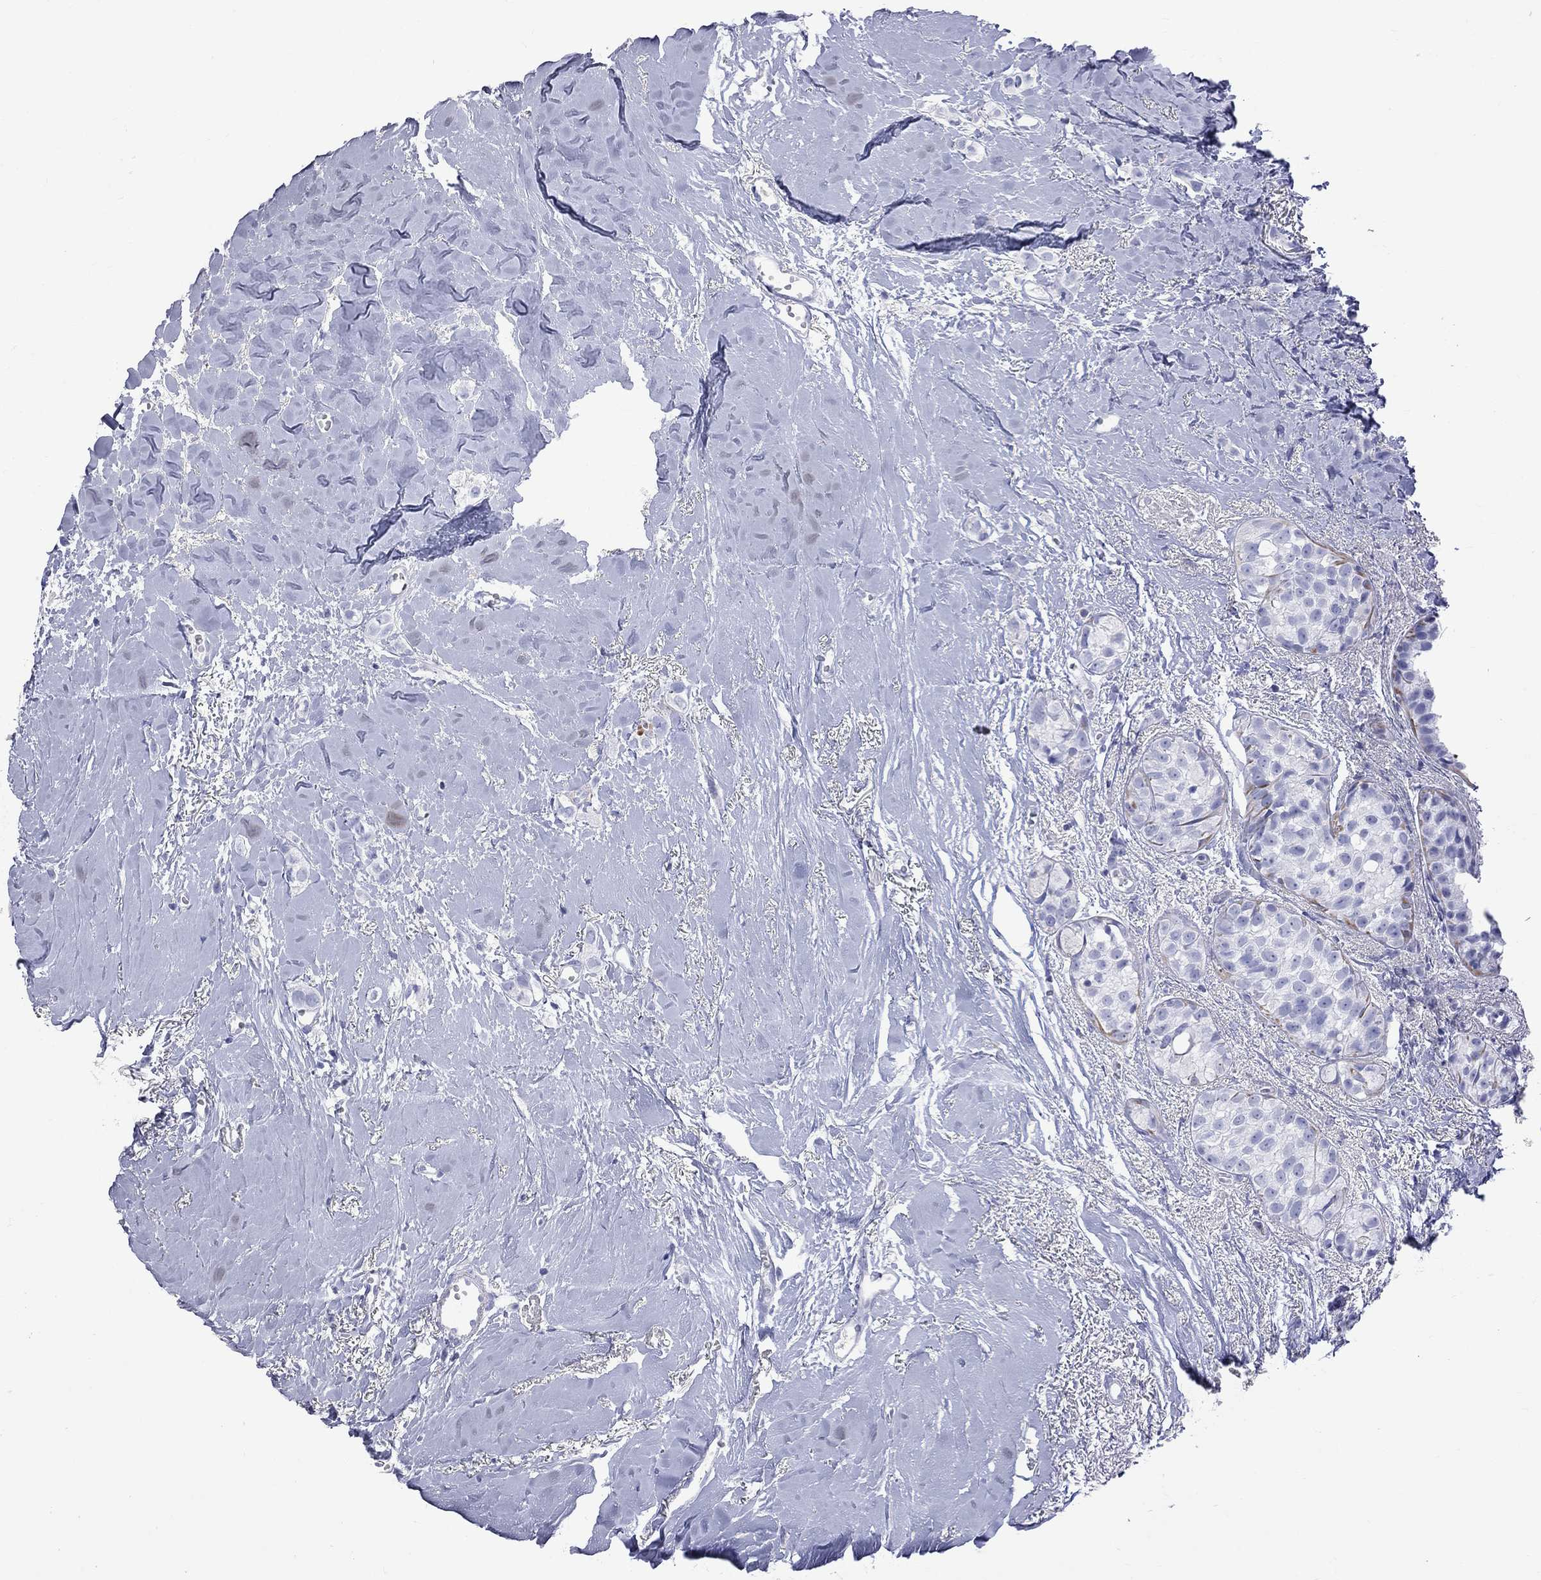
{"staining": {"intensity": "negative", "quantity": "none", "location": "none"}, "tissue": "breast cancer", "cell_type": "Tumor cells", "image_type": "cancer", "snomed": [{"axis": "morphology", "description": "Duct carcinoma"}, {"axis": "topography", "description": "Breast"}], "caption": "DAB (3,3'-diaminobenzidine) immunohistochemical staining of human breast cancer (invasive ductal carcinoma) exhibits no significant positivity in tumor cells.", "gene": "S100A3", "patient": {"sex": "female", "age": 85}}